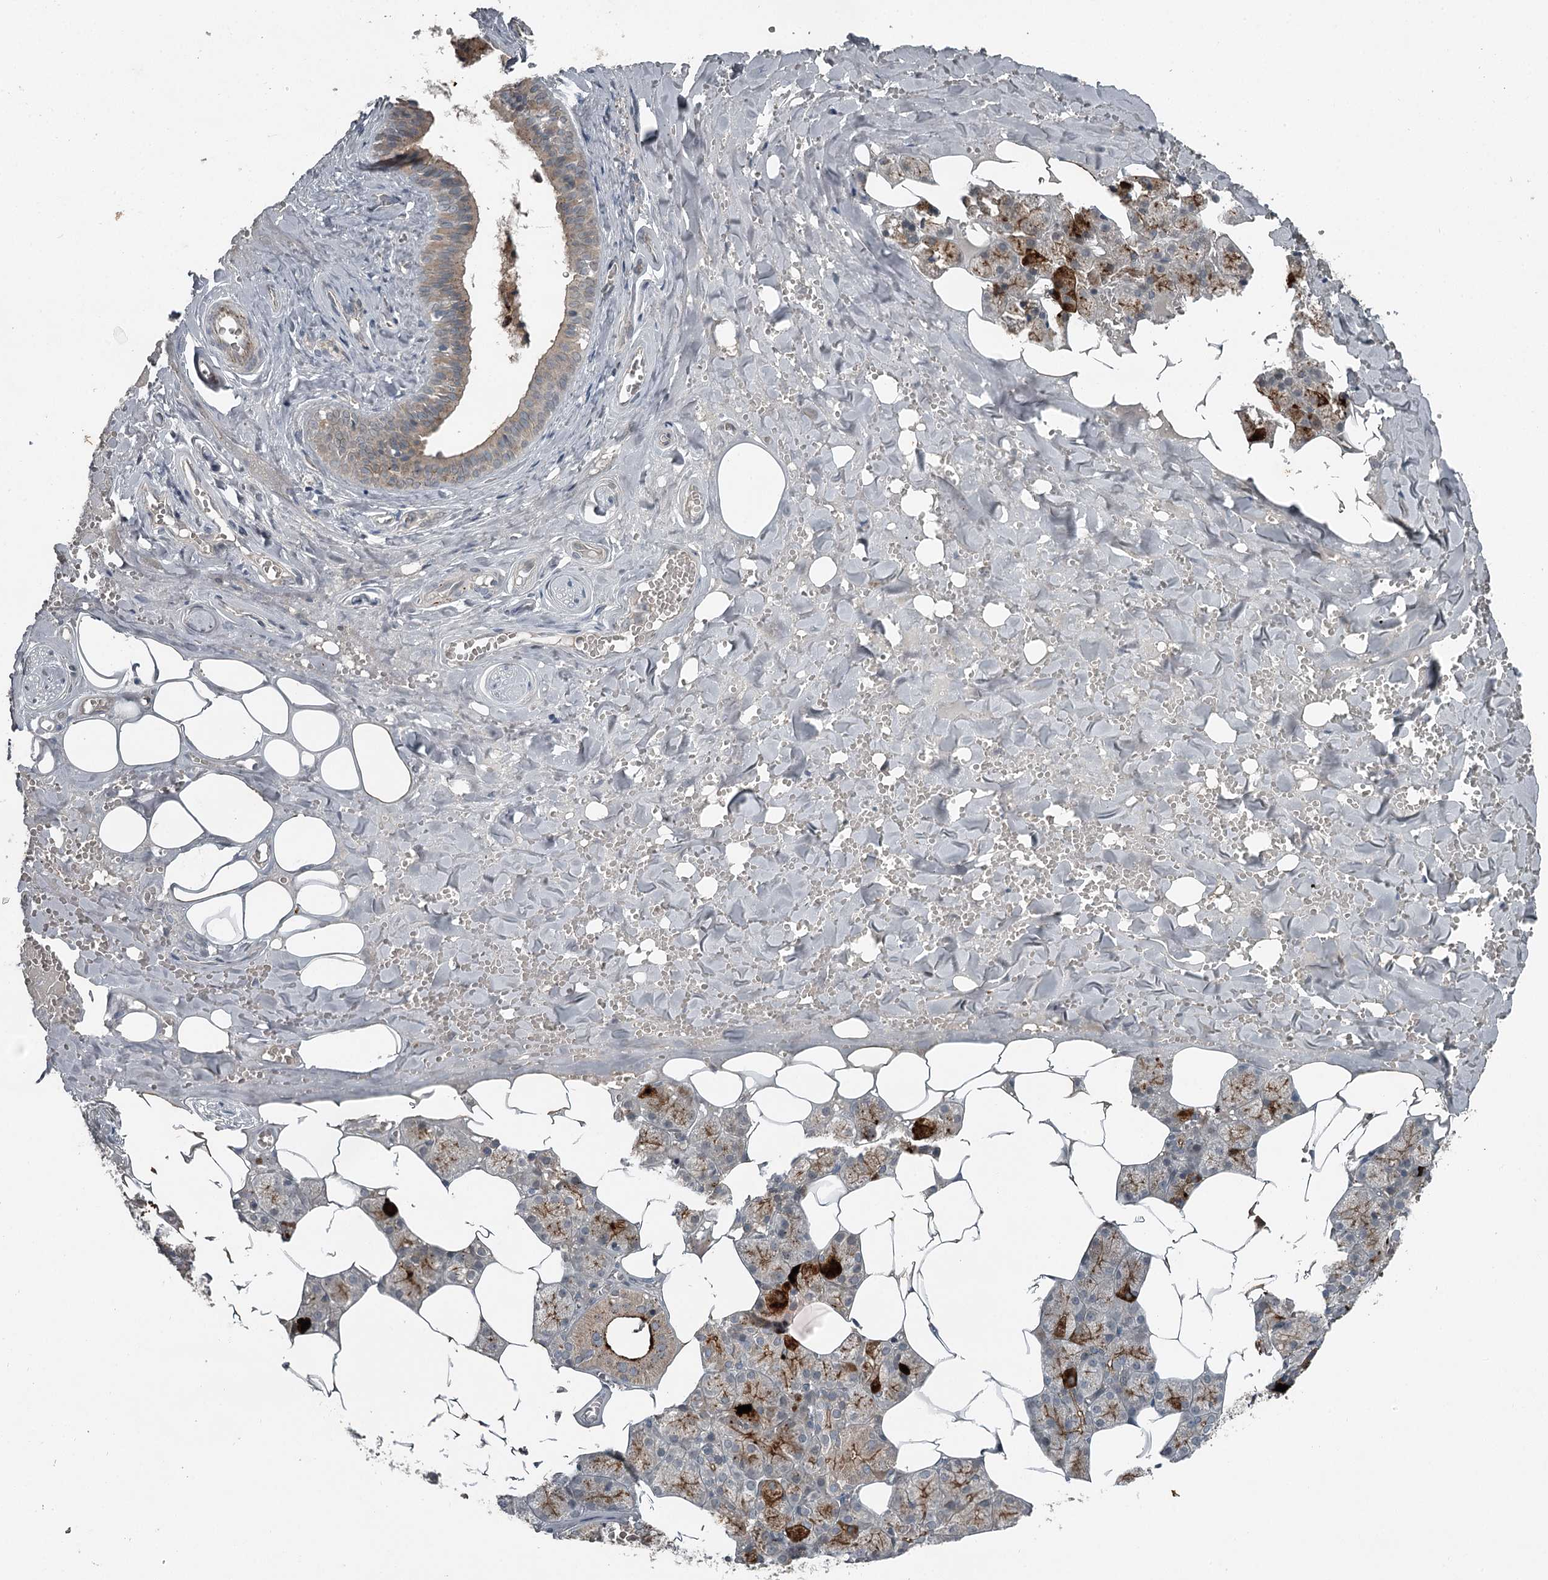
{"staining": {"intensity": "moderate", "quantity": "25%-75%", "location": "cytoplasmic/membranous"}, "tissue": "salivary gland", "cell_type": "Glandular cells", "image_type": "normal", "snomed": [{"axis": "morphology", "description": "Normal tissue, NOS"}, {"axis": "topography", "description": "Salivary gland"}], "caption": "IHC (DAB (3,3'-diaminobenzidine)) staining of unremarkable salivary gland exhibits moderate cytoplasmic/membranous protein expression in about 25%-75% of glandular cells.", "gene": "SLC39A8", "patient": {"sex": "male", "age": 62}}